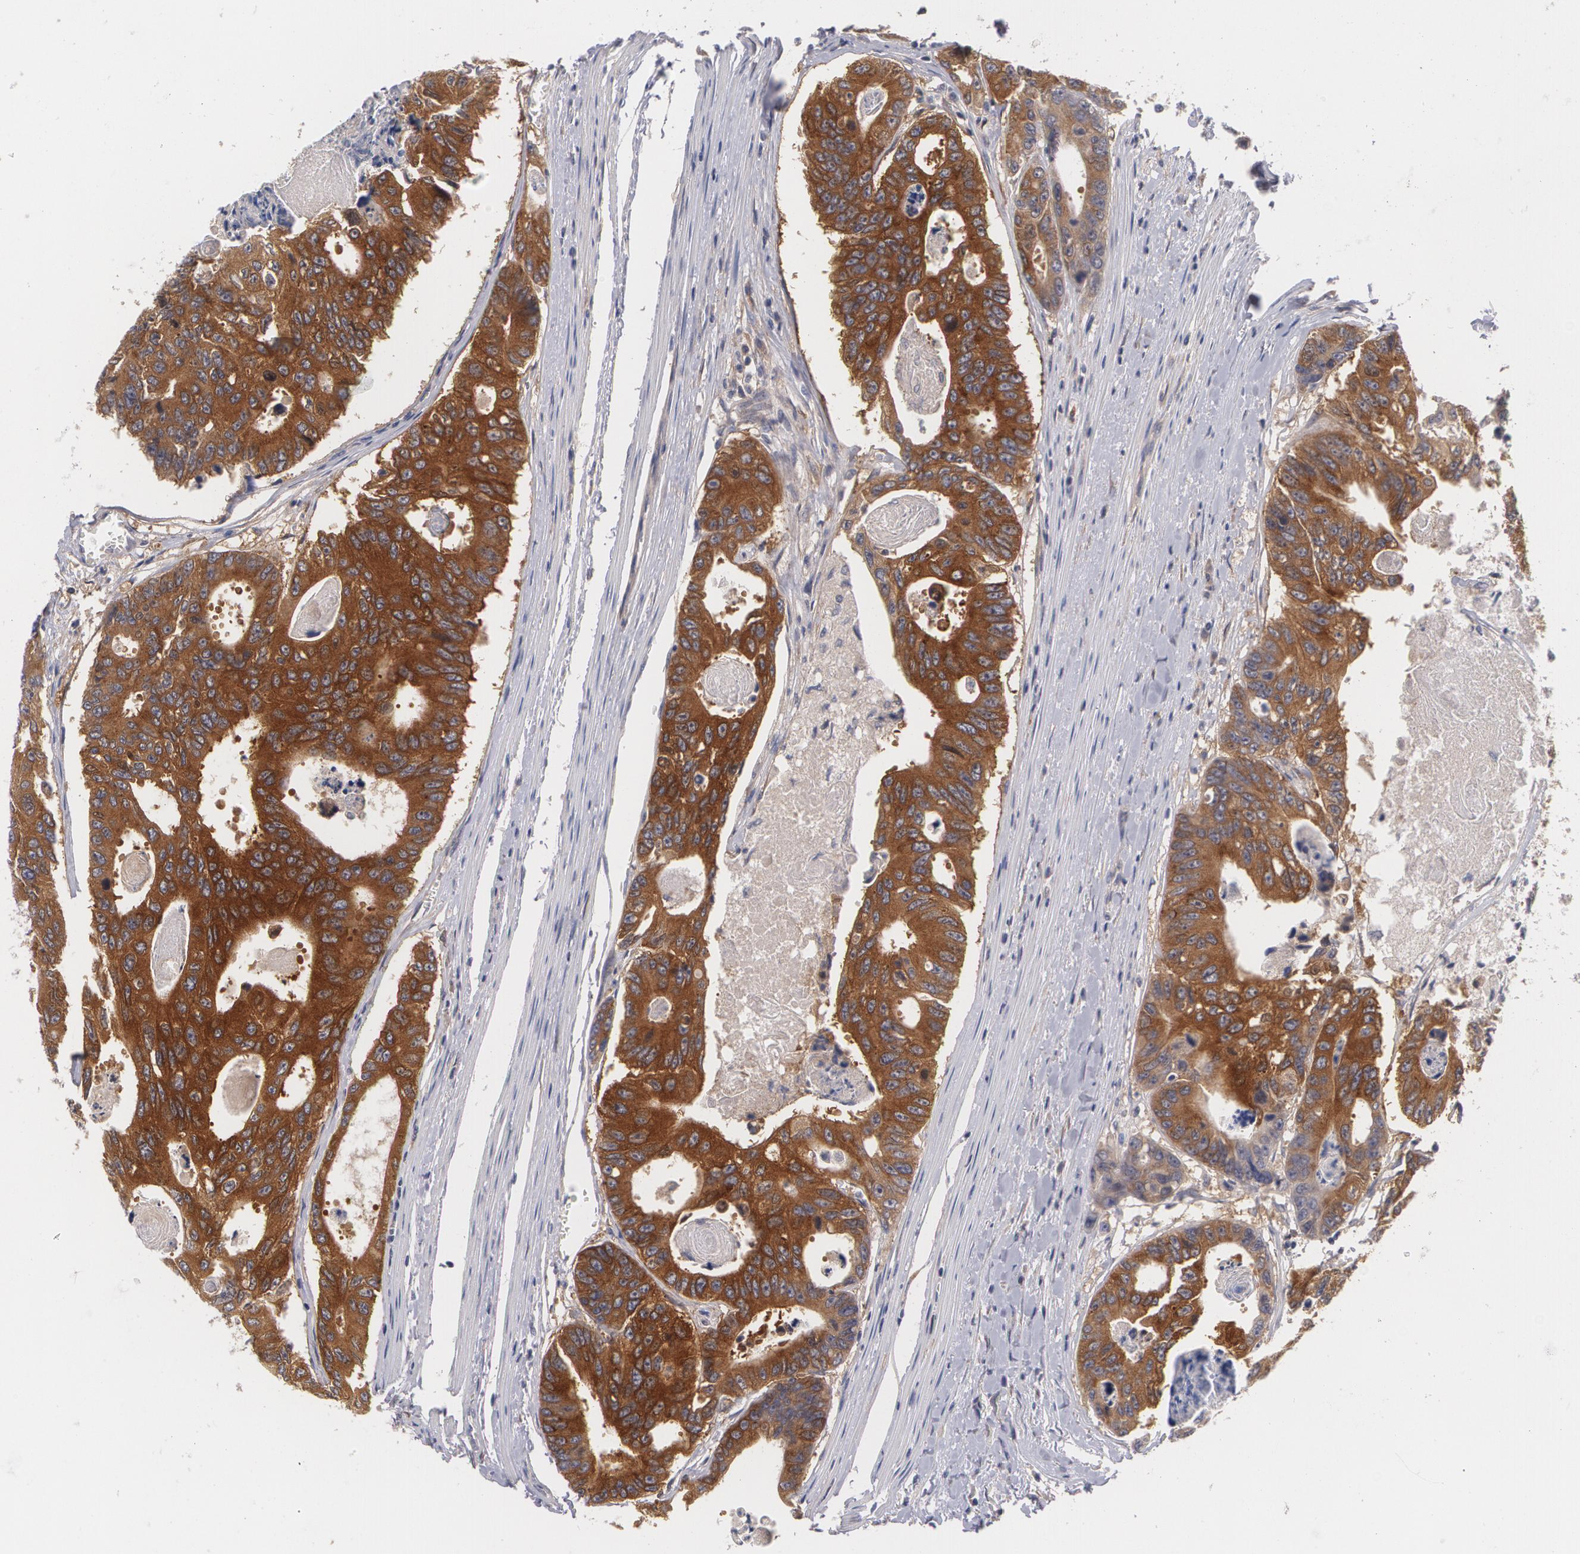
{"staining": {"intensity": "strong", "quantity": ">75%", "location": "cytoplasmic/membranous"}, "tissue": "colorectal cancer", "cell_type": "Tumor cells", "image_type": "cancer", "snomed": [{"axis": "morphology", "description": "Adenocarcinoma, NOS"}, {"axis": "topography", "description": "Colon"}], "caption": "Brown immunohistochemical staining in adenocarcinoma (colorectal) reveals strong cytoplasmic/membranous staining in about >75% of tumor cells.", "gene": "CASK", "patient": {"sex": "female", "age": 86}}